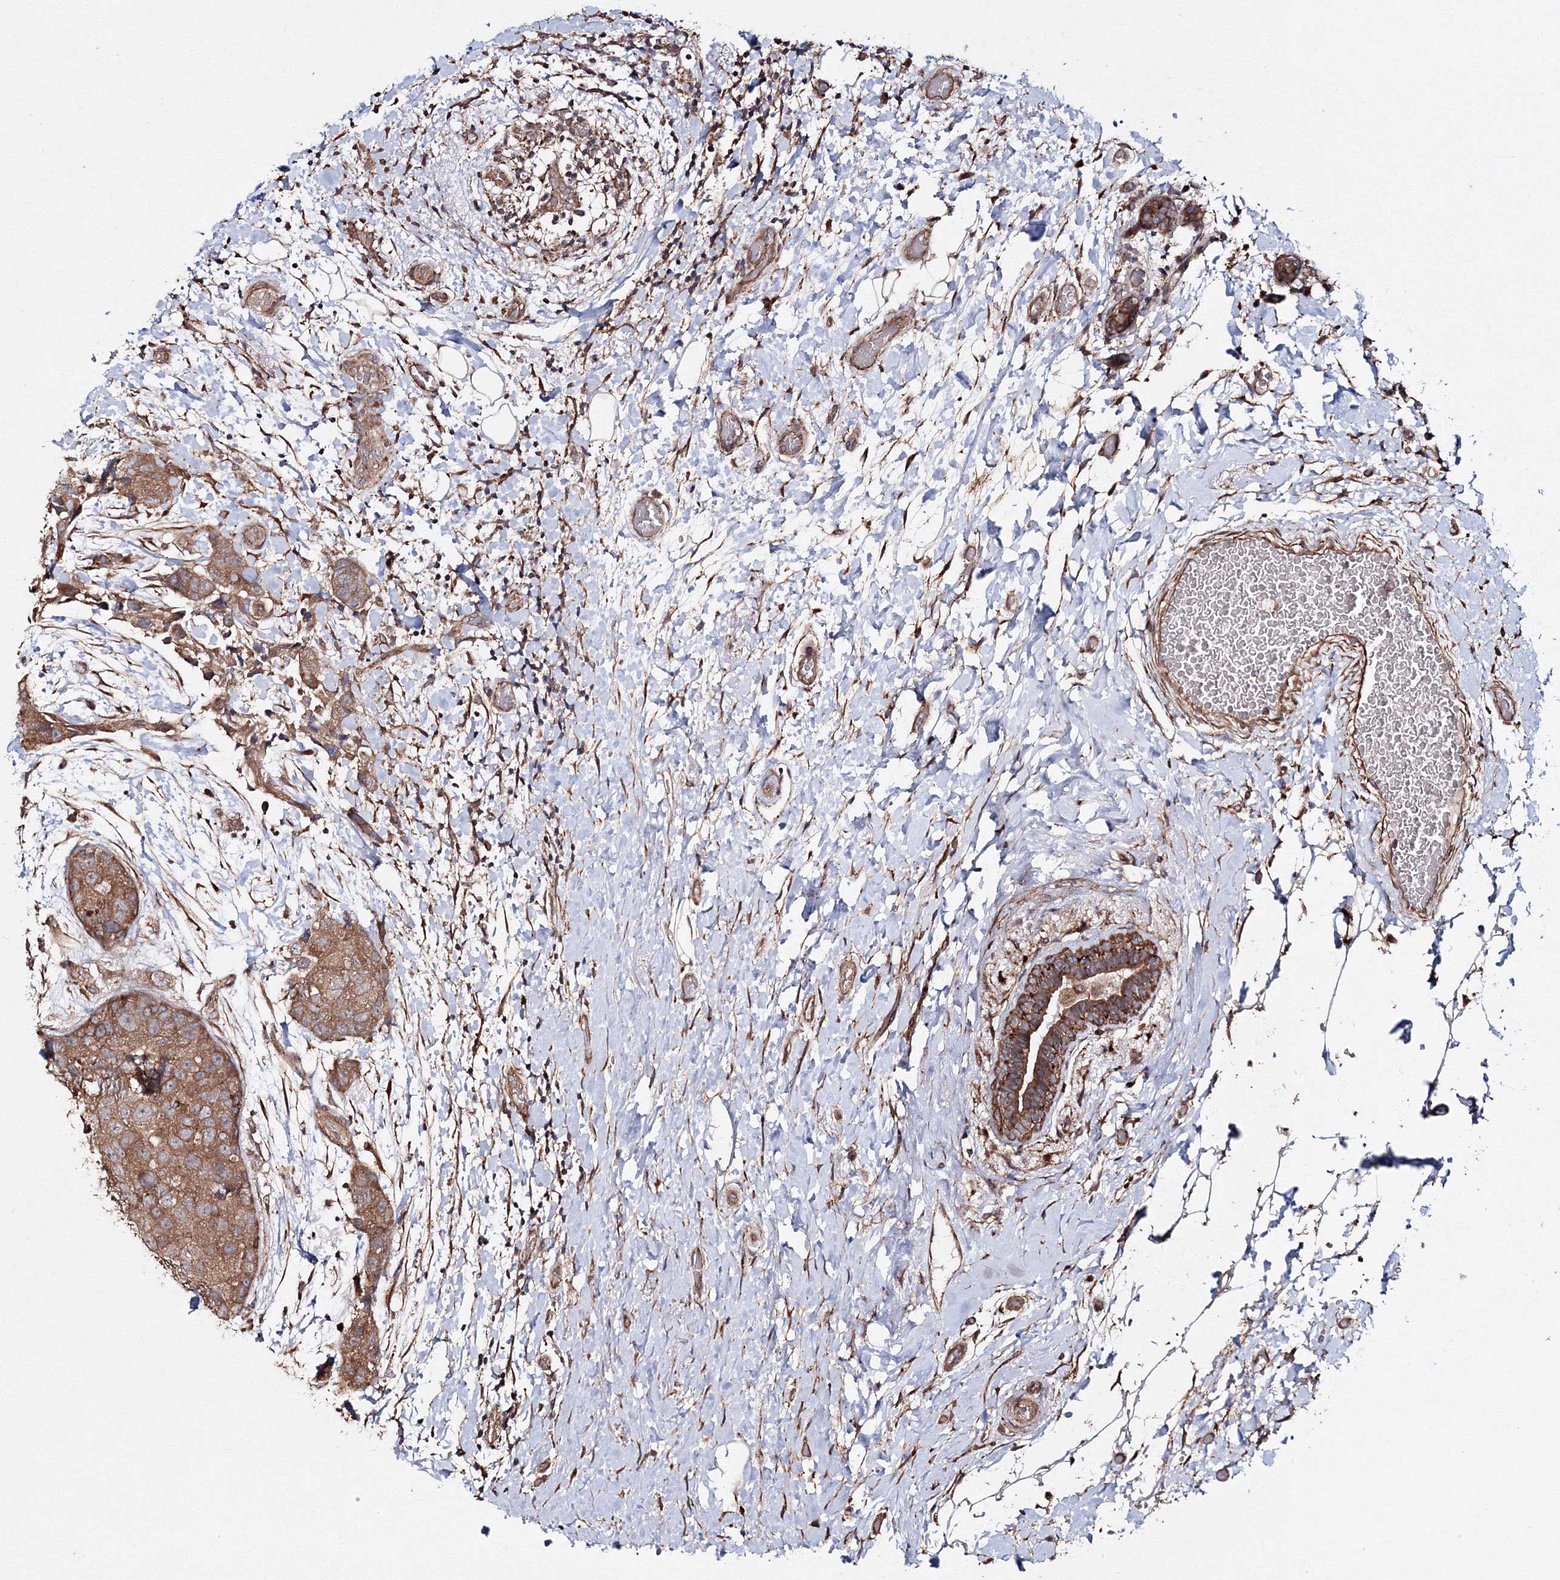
{"staining": {"intensity": "moderate", "quantity": ">75%", "location": "cytoplasmic/membranous"}, "tissue": "breast cancer", "cell_type": "Tumor cells", "image_type": "cancer", "snomed": [{"axis": "morphology", "description": "Duct carcinoma"}, {"axis": "topography", "description": "Breast"}], "caption": "DAB immunohistochemical staining of human breast infiltrating ductal carcinoma demonstrates moderate cytoplasmic/membranous protein staining in approximately >75% of tumor cells. Nuclei are stained in blue.", "gene": "DDO", "patient": {"sex": "female", "age": 62}}